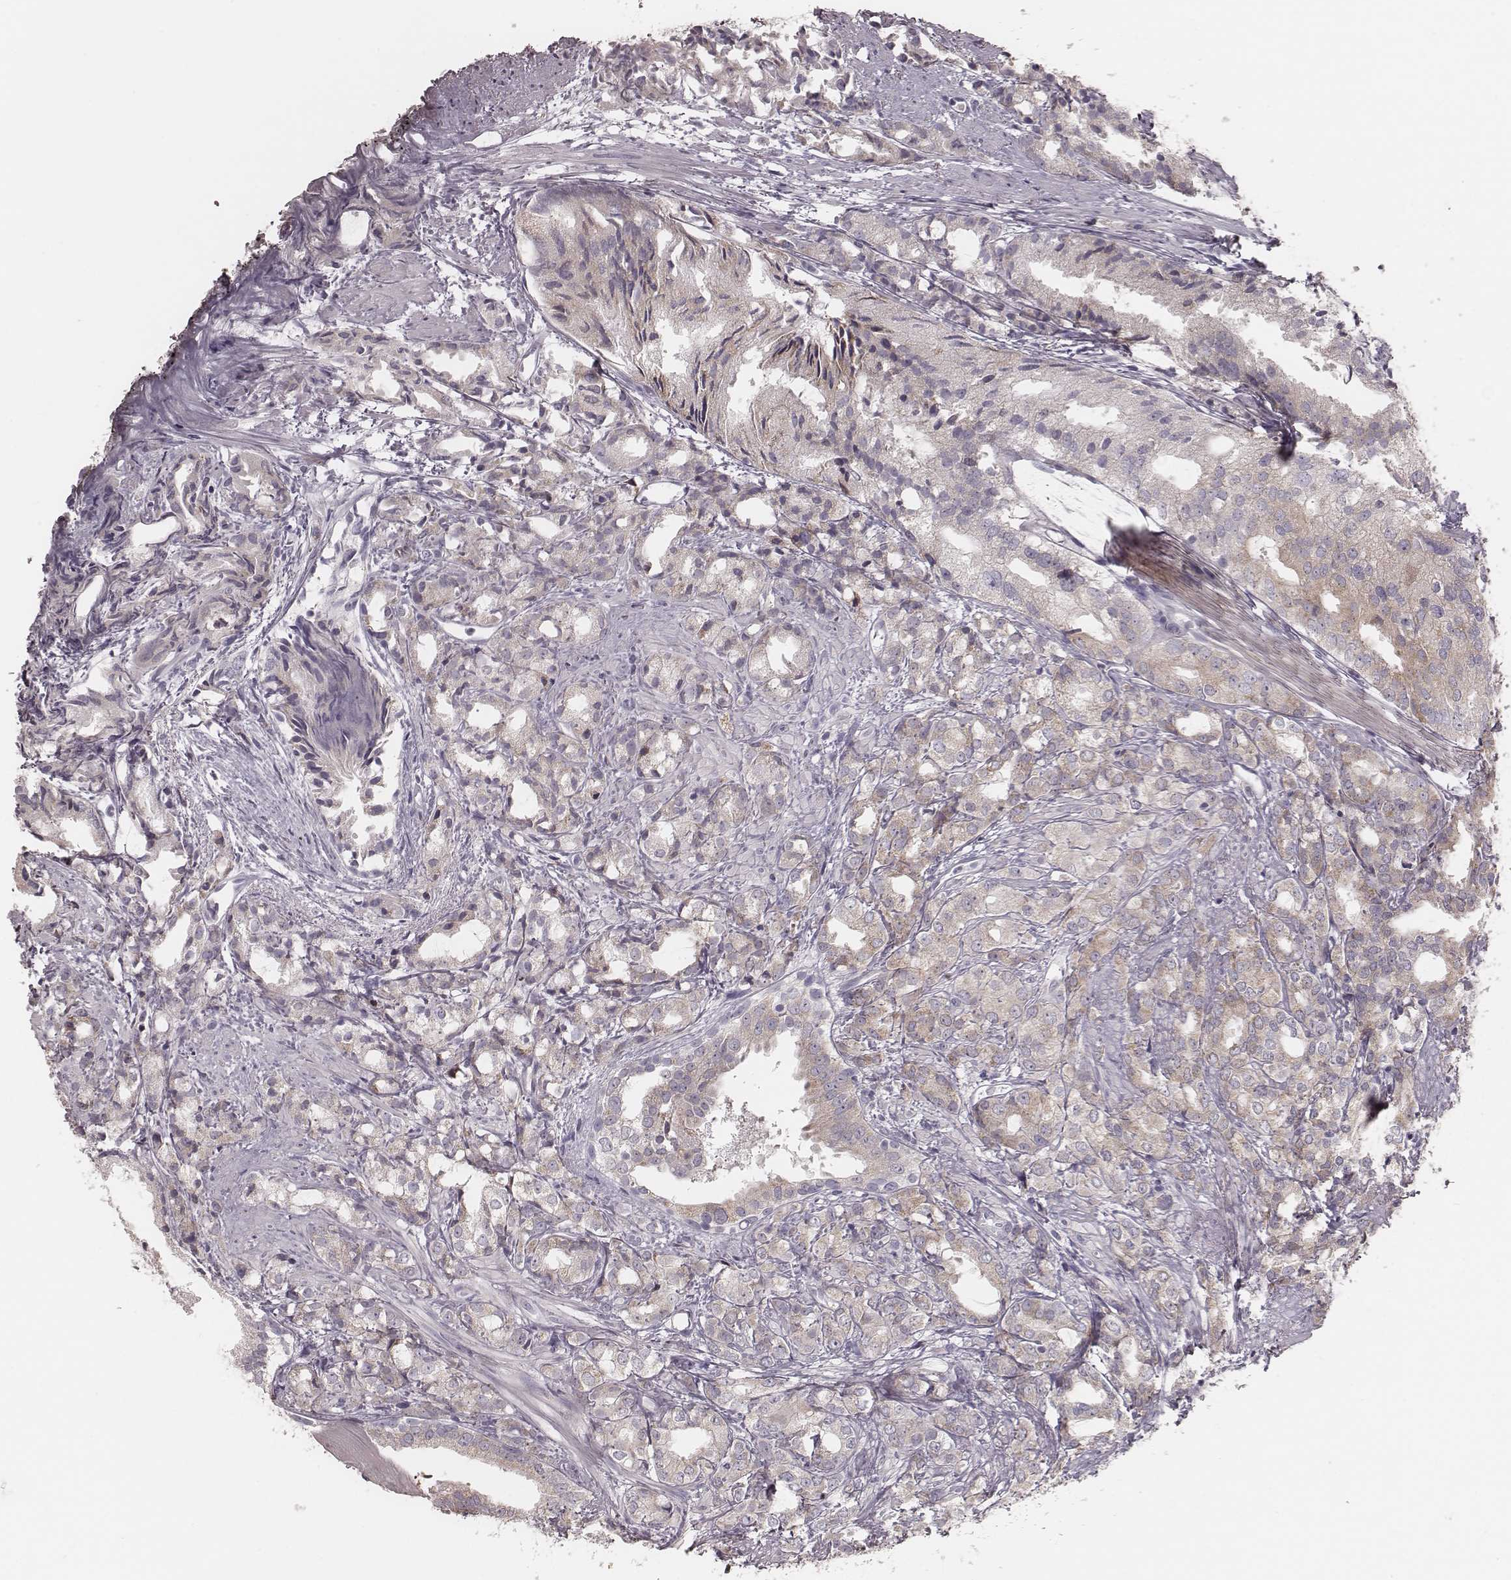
{"staining": {"intensity": "weak", "quantity": "25%-75%", "location": "cytoplasmic/membranous"}, "tissue": "prostate cancer", "cell_type": "Tumor cells", "image_type": "cancer", "snomed": [{"axis": "morphology", "description": "Adenocarcinoma, High grade"}, {"axis": "topography", "description": "Prostate"}], "caption": "Human adenocarcinoma (high-grade) (prostate) stained with a protein marker demonstrates weak staining in tumor cells.", "gene": "KIF5C", "patient": {"sex": "male", "age": 79}}